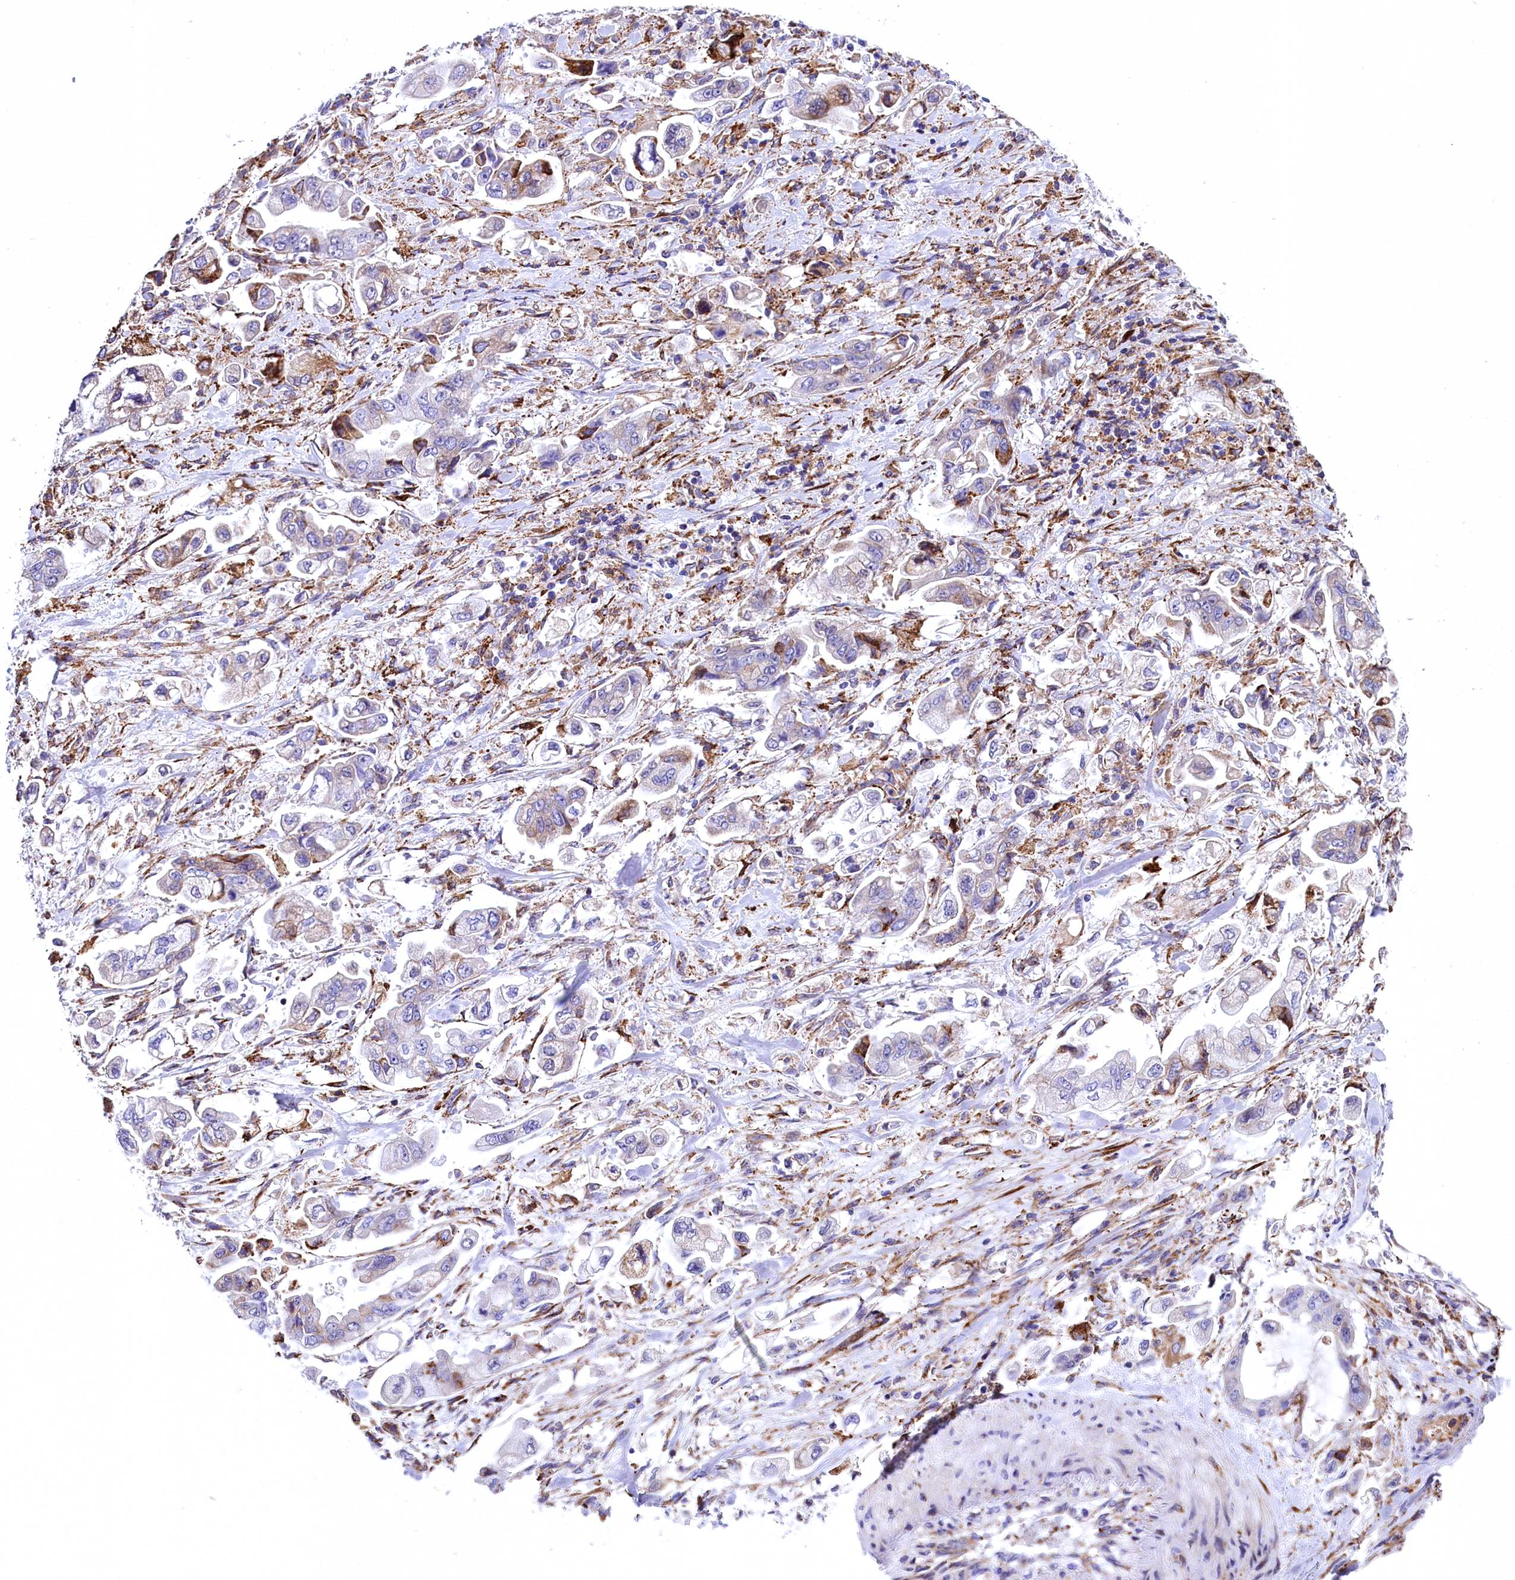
{"staining": {"intensity": "negative", "quantity": "none", "location": "none"}, "tissue": "stomach cancer", "cell_type": "Tumor cells", "image_type": "cancer", "snomed": [{"axis": "morphology", "description": "Adenocarcinoma, NOS"}, {"axis": "topography", "description": "Stomach"}], "caption": "An immunohistochemistry micrograph of adenocarcinoma (stomach) is shown. There is no staining in tumor cells of adenocarcinoma (stomach).", "gene": "CMTR2", "patient": {"sex": "male", "age": 62}}